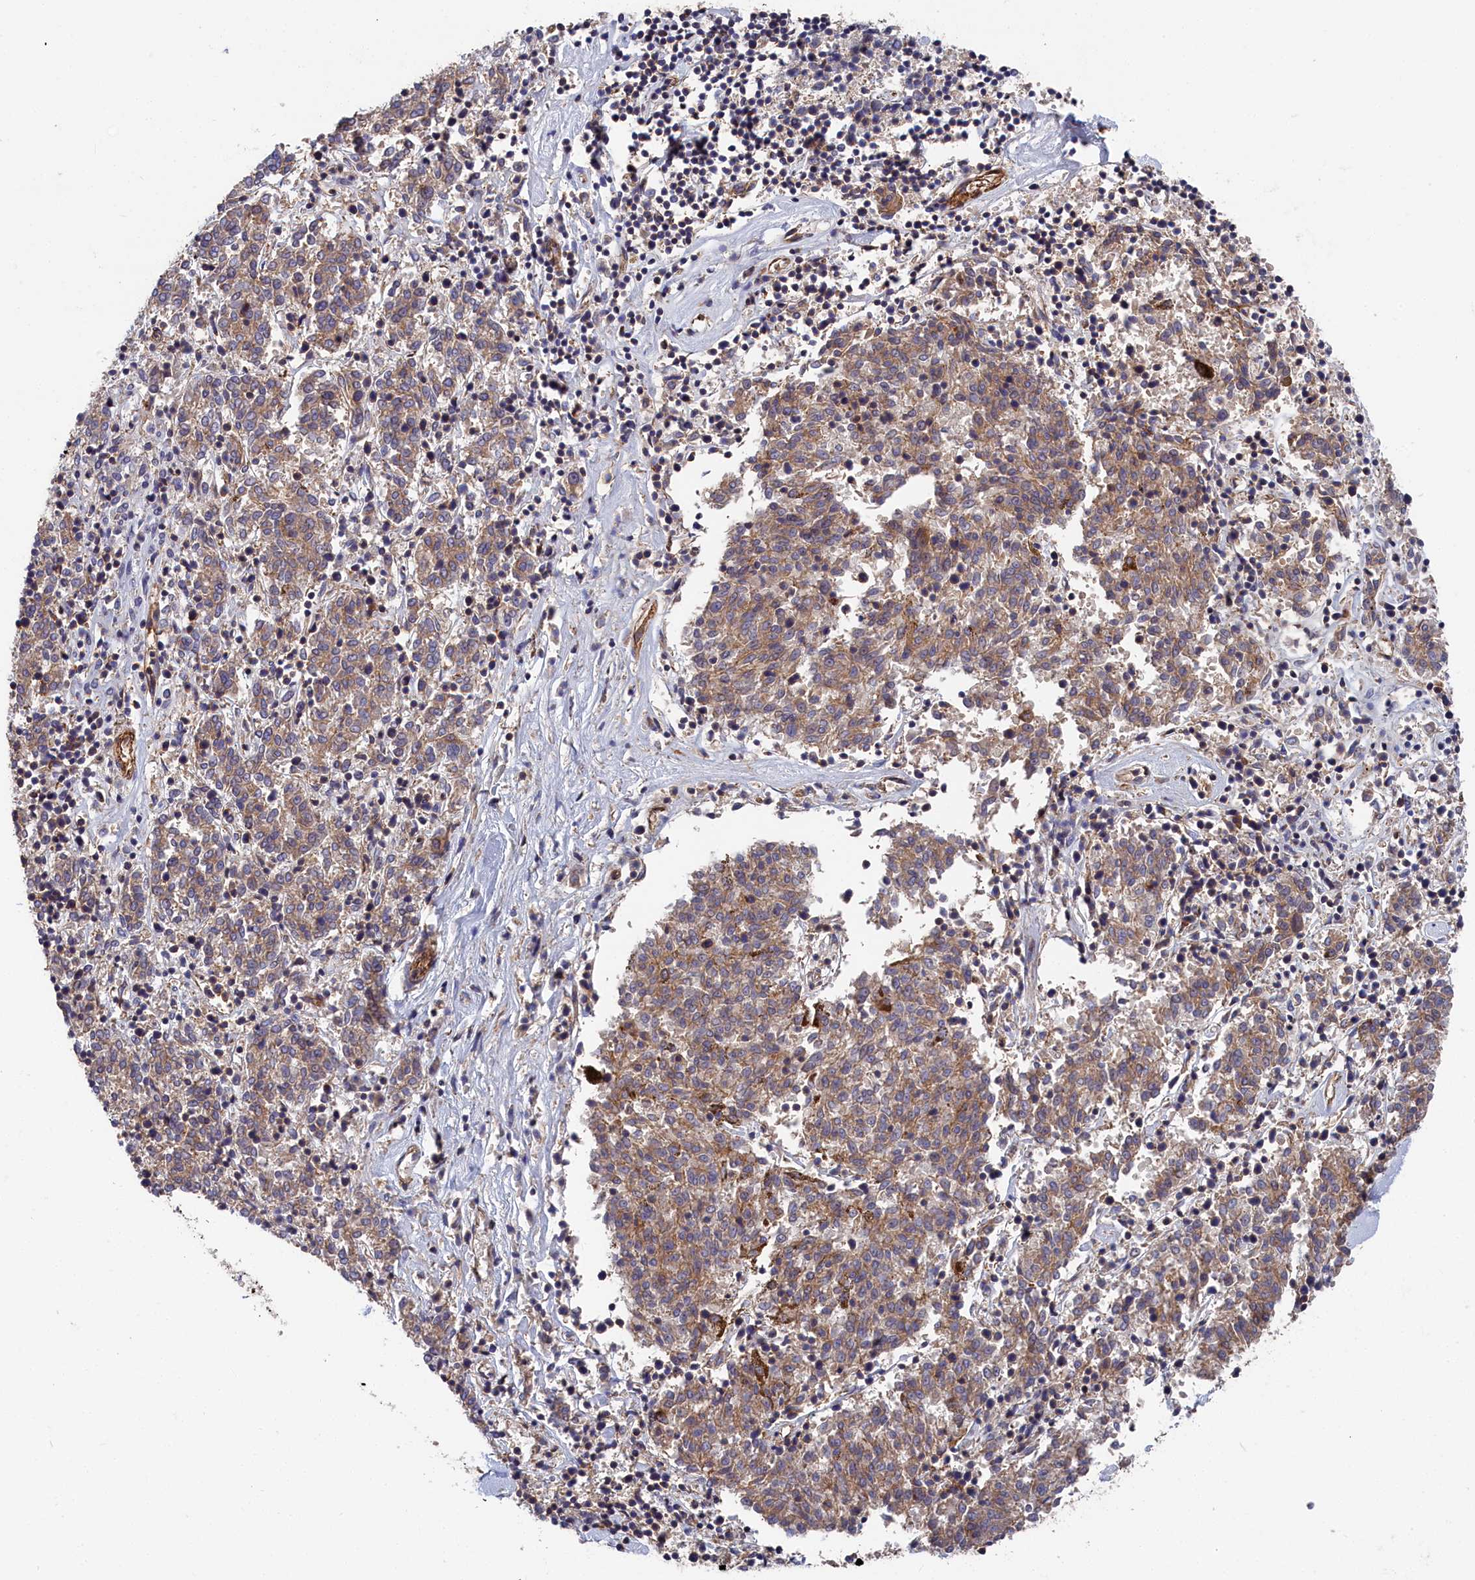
{"staining": {"intensity": "weak", "quantity": "25%-75%", "location": "cytoplasmic/membranous"}, "tissue": "melanoma", "cell_type": "Tumor cells", "image_type": "cancer", "snomed": [{"axis": "morphology", "description": "Malignant melanoma, NOS"}, {"axis": "topography", "description": "Skin"}], "caption": "Approximately 25%-75% of tumor cells in melanoma display weak cytoplasmic/membranous protein positivity as visualized by brown immunohistochemical staining.", "gene": "LDHD", "patient": {"sex": "female", "age": 72}}